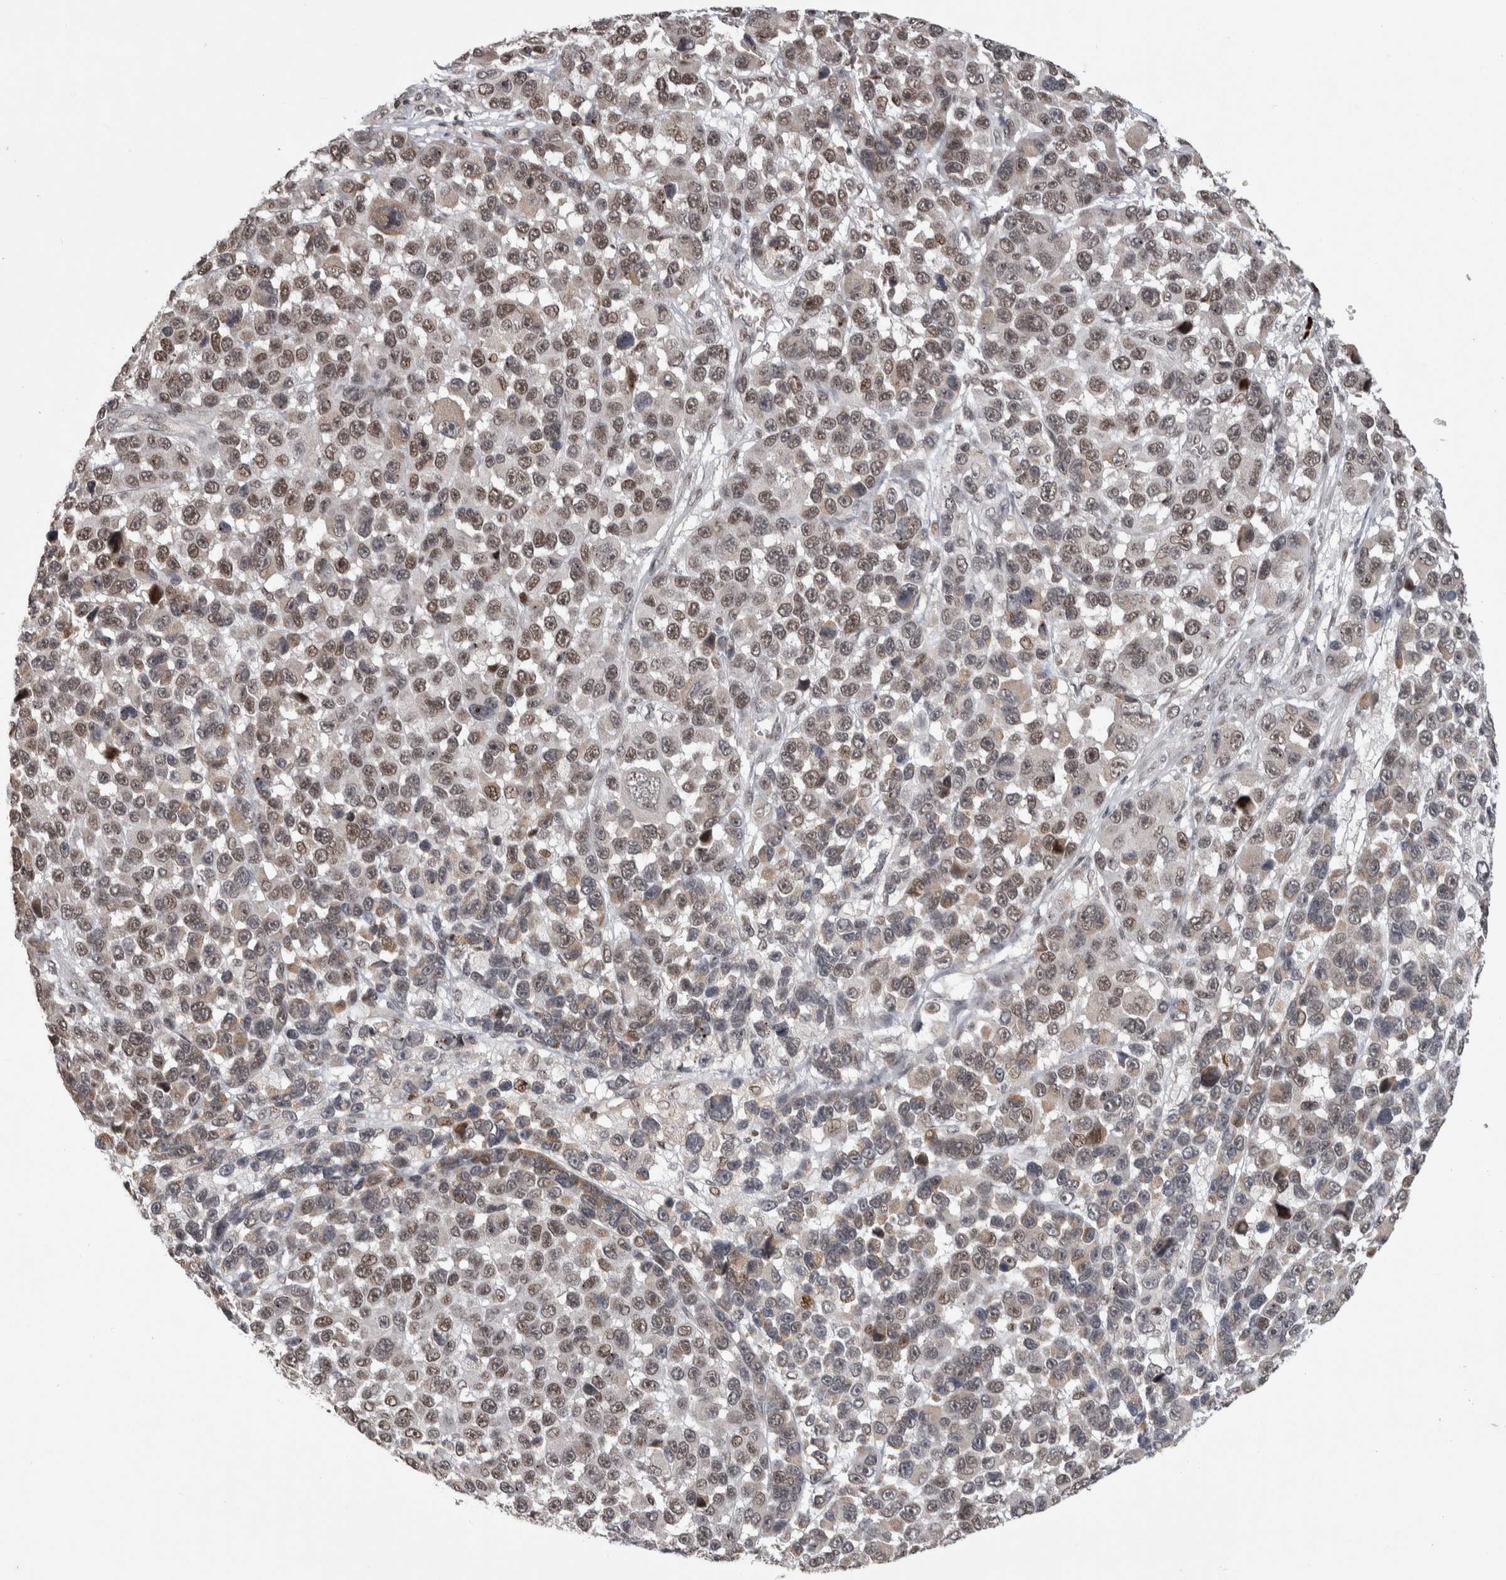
{"staining": {"intensity": "weak", "quantity": ">75%", "location": "nuclear"}, "tissue": "melanoma", "cell_type": "Tumor cells", "image_type": "cancer", "snomed": [{"axis": "morphology", "description": "Malignant melanoma, NOS"}, {"axis": "topography", "description": "Skin"}], "caption": "An image of human malignant melanoma stained for a protein reveals weak nuclear brown staining in tumor cells.", "gene": "ZNF592", "patient": {"sex": "male", "age": 53}}